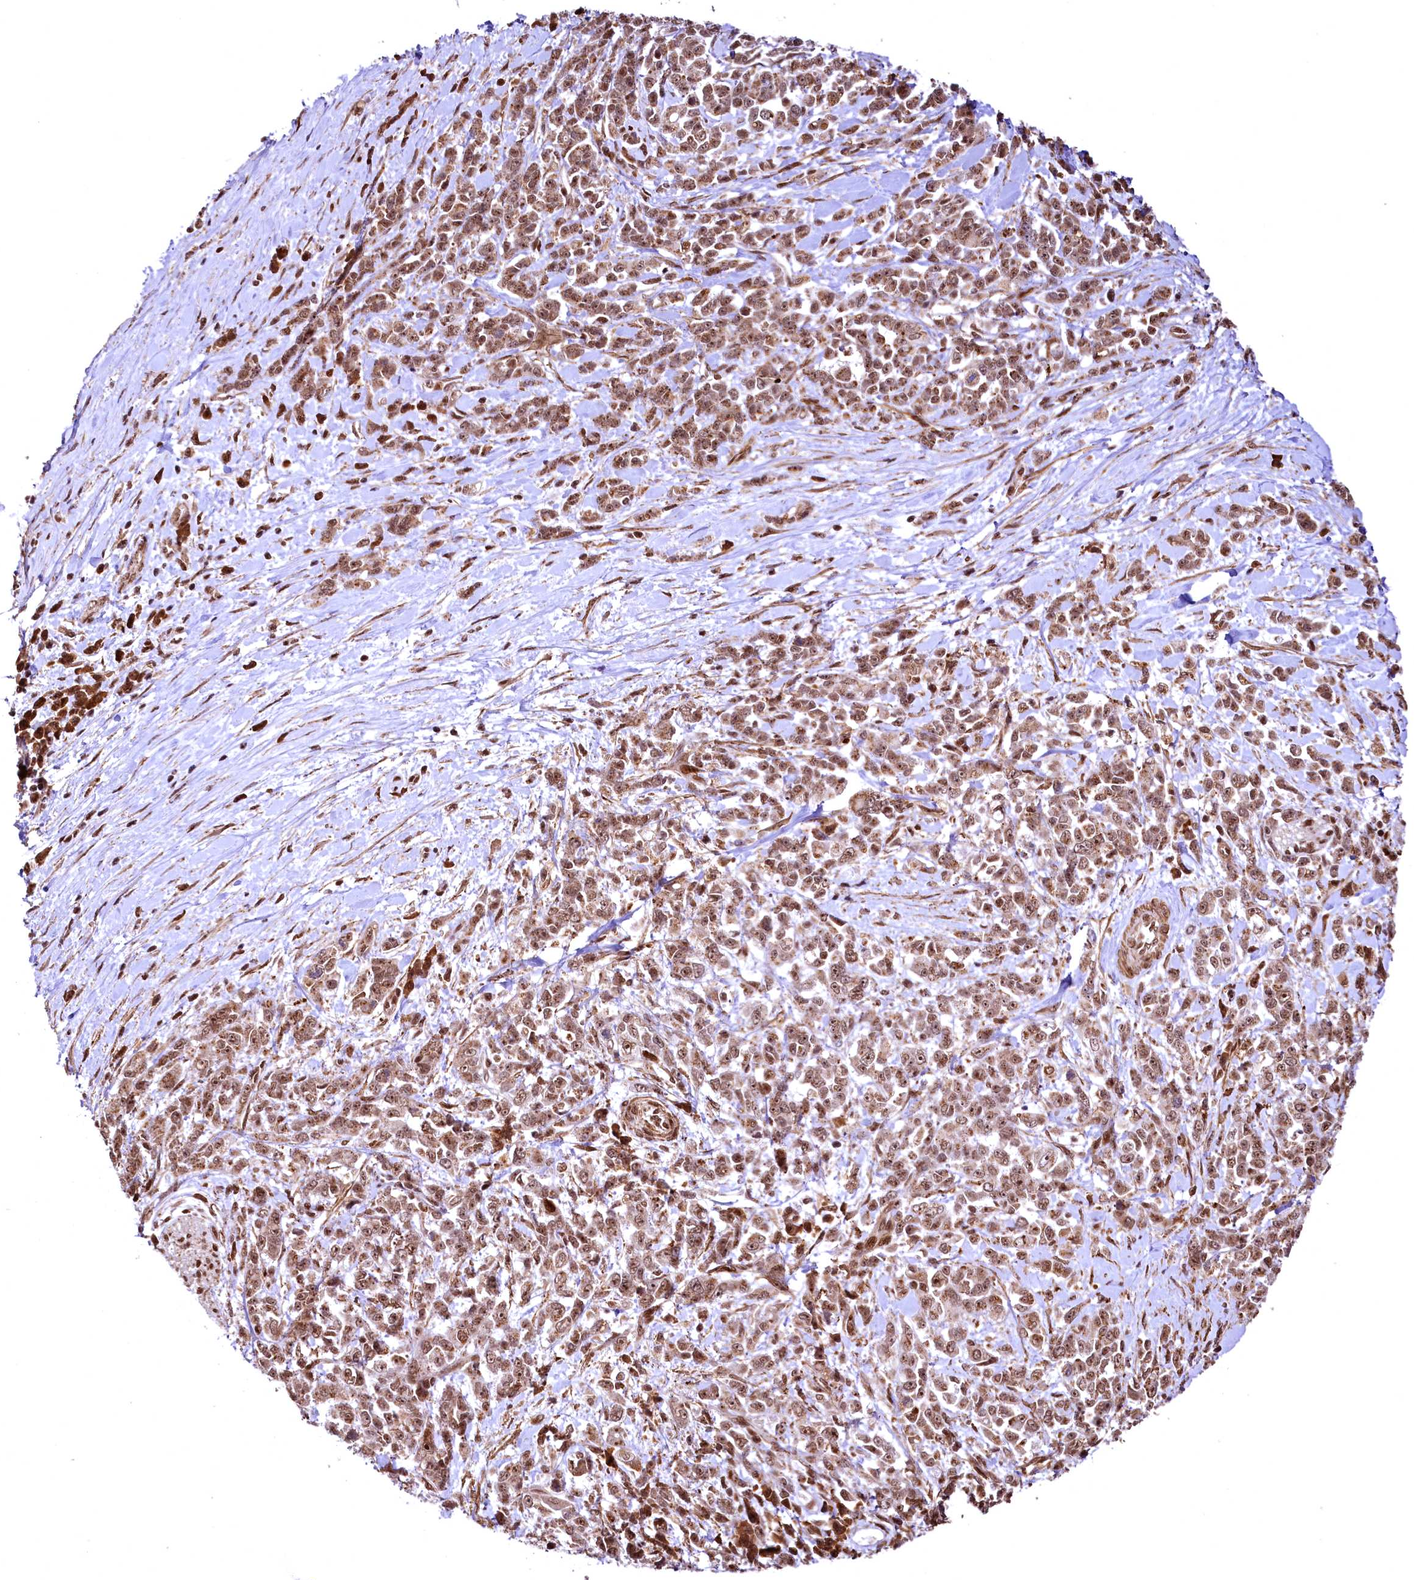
{"staining": {"intensity": "moderate", "quantity": ">75%", "location": "nuclear"}, "tissue": "pancreatic cancer", "cell_type": "Tumor cells", "image_type": "cancer", "snomed": [{"axis": "morphology", "description": "Normal tissue, NOS"}, {"axis": "morphology", "description": "Adenocarcinoma, NOS"}, {"axis": "topography", "description": "Pancreas"}], "caption": "The photomicrograph reveals immunohistochemical staining of pancreatic cancer. There is moderate nuclear staining is appreciated in about >75% of tumor cells.", "gene": "PDS5B", "patient": {"sex": "female", "age": 64}}